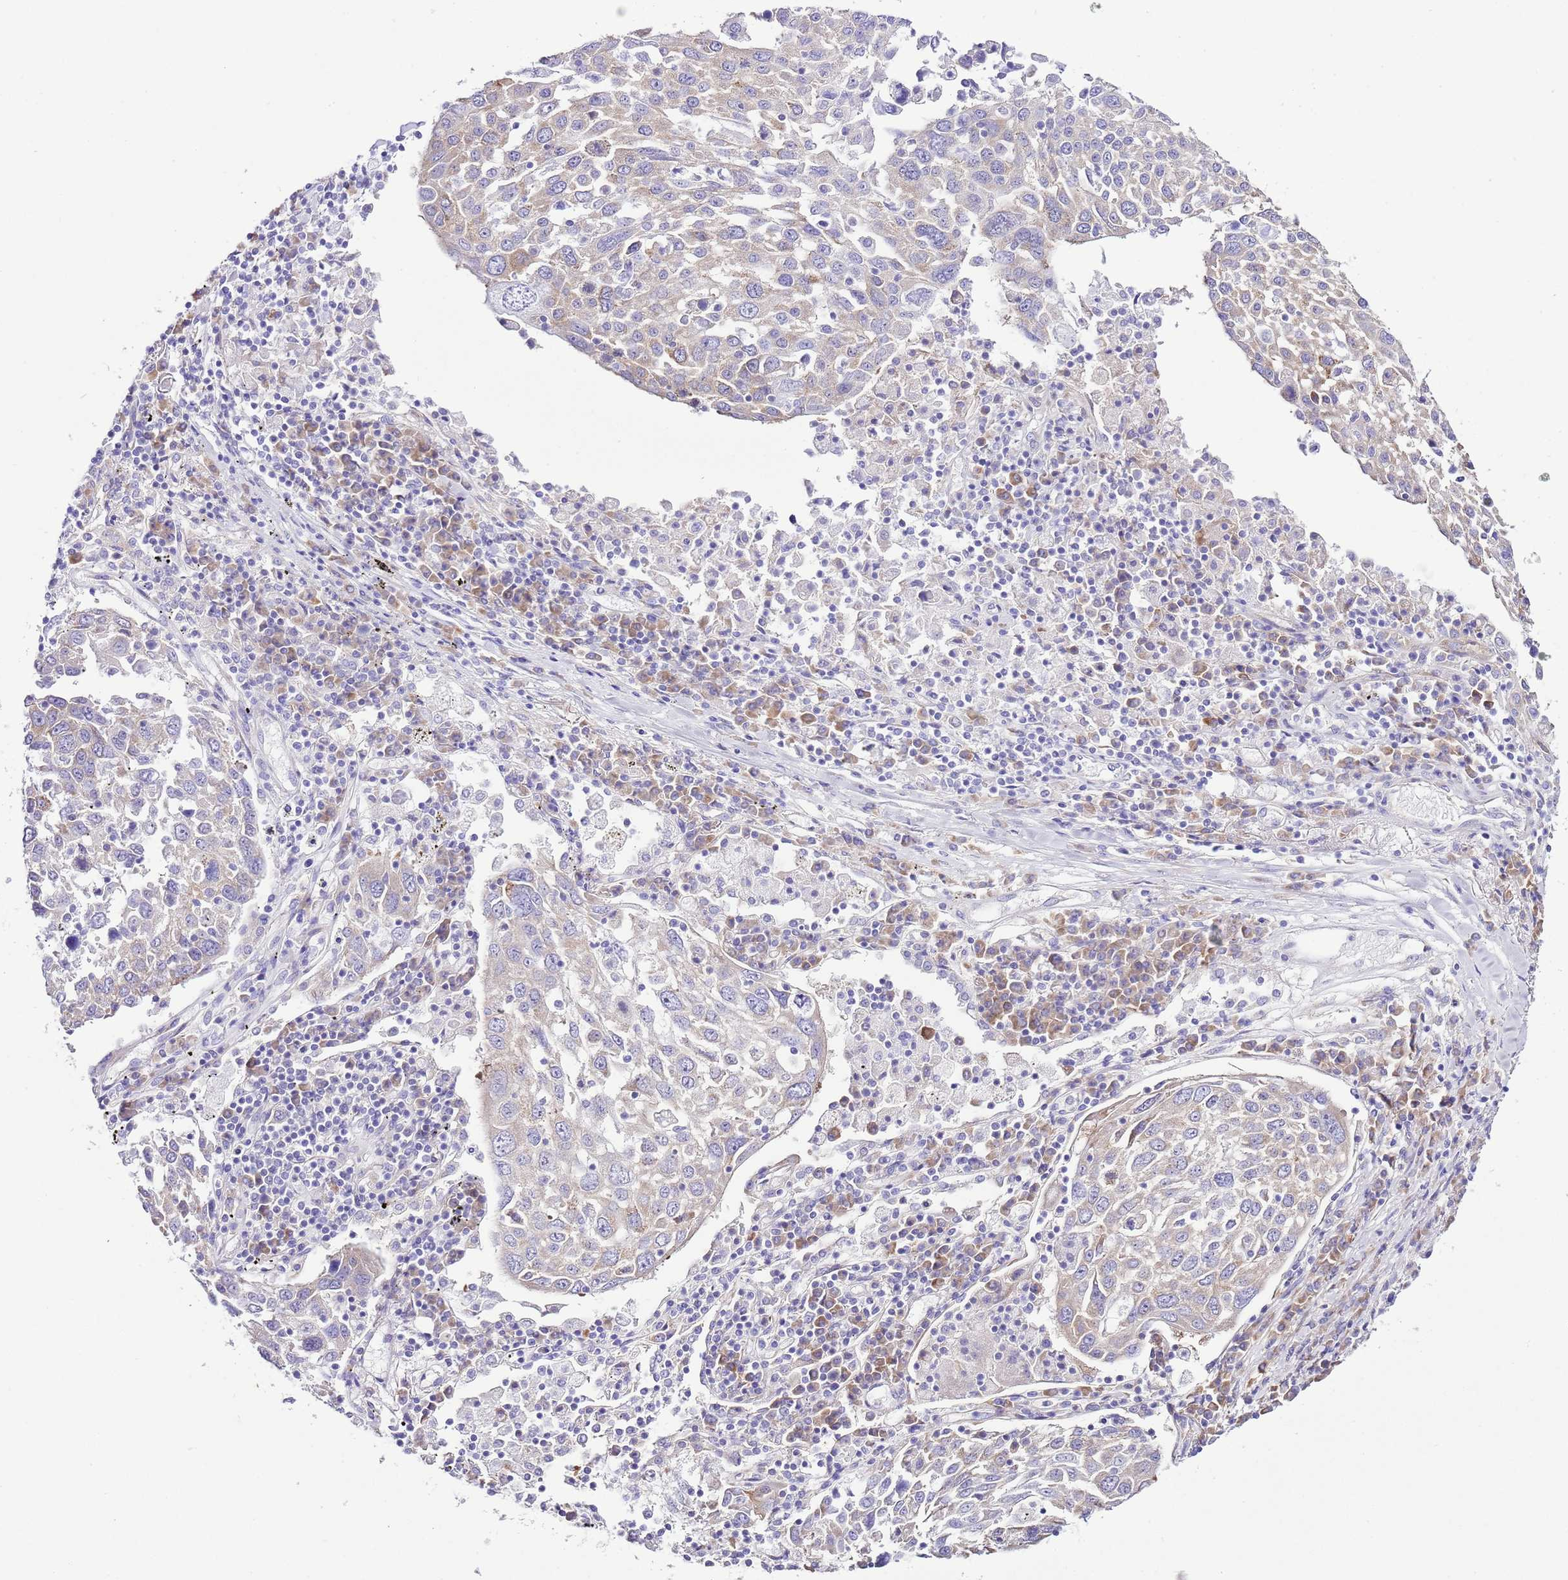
{"staining": {"intensity": "weak", "quantity": "25%-75%", "location": "cytoplasmic/membranous"}, "tissue": "lung cancer", "cell_type": "Tumor cells", "image_type": "cancer", "snomed": [{"axis": "morphology", "description": "Squamous cell carcinoma, NOS"}, {"axis": "topography", "description": "Lung"}], "caption": "Squamous cell carcinoma (lung) stained for a protein (brown) shows weak cytoplasmic/membranous positive staining in about 25%-75% of tumor cells.", "gene": "RPS10", "patient": {"sex": "male", "age": 65}}